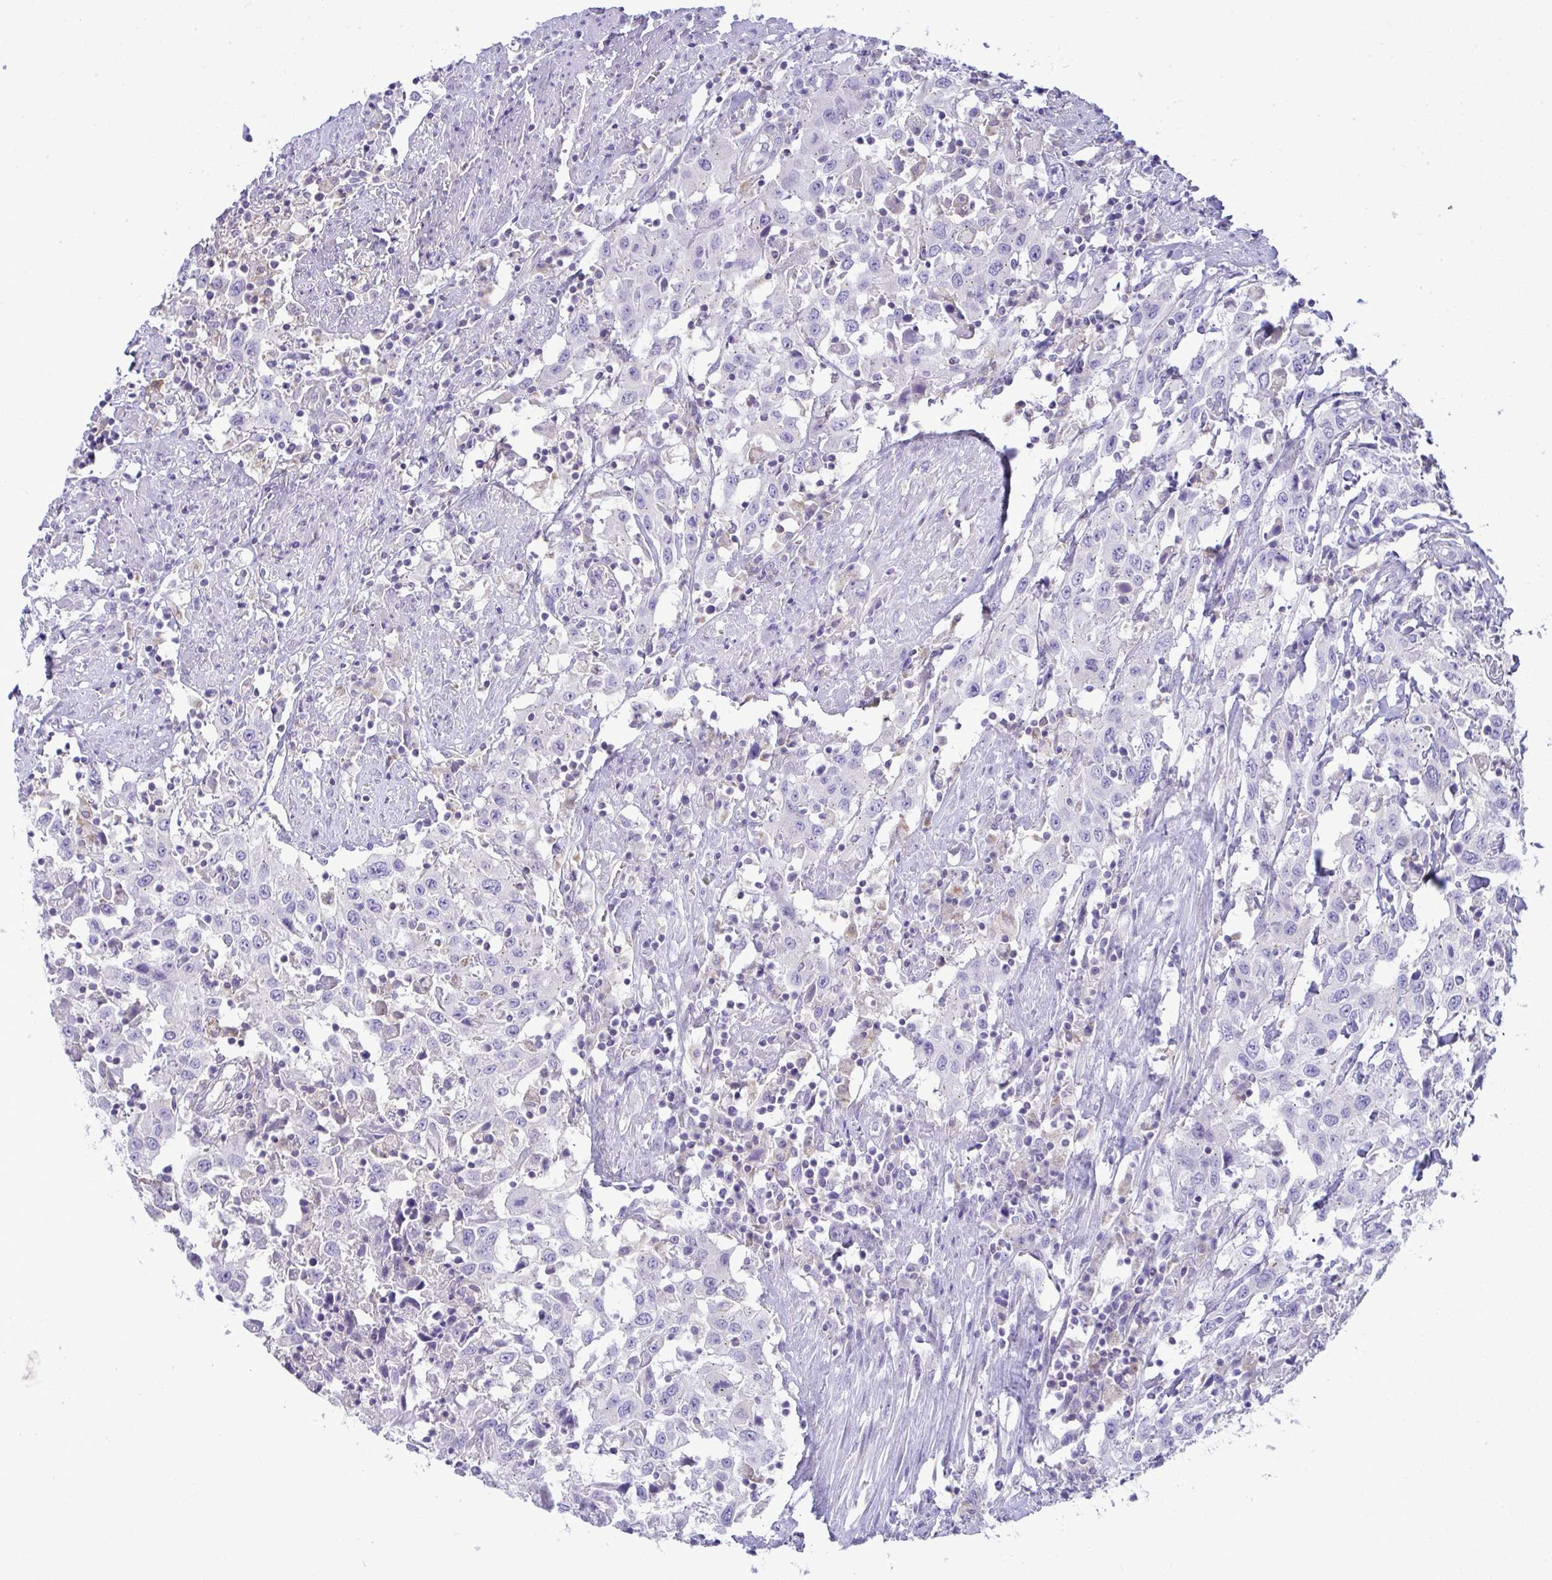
{"staining": {"intensity": "negative", "quantity": "none", "location": "none"}, "tissue": "urothelial cancer", "cell_type": "Tumor cells", "image_type": "cancer", "snomed": [{"axis": "morphology", "description": "Urothelial carcinoma, High grade"}, {"axis": "topography", "description": "Urinary bladder"}], "caption": "An immunohistochemistry (IHC) histopathology image of urothelial cancer is shown. There is no staining in tumor cells of urothelial cancer.", "gene": "PLA2G12B", "patient": {"sex": "male", "age": 61}}